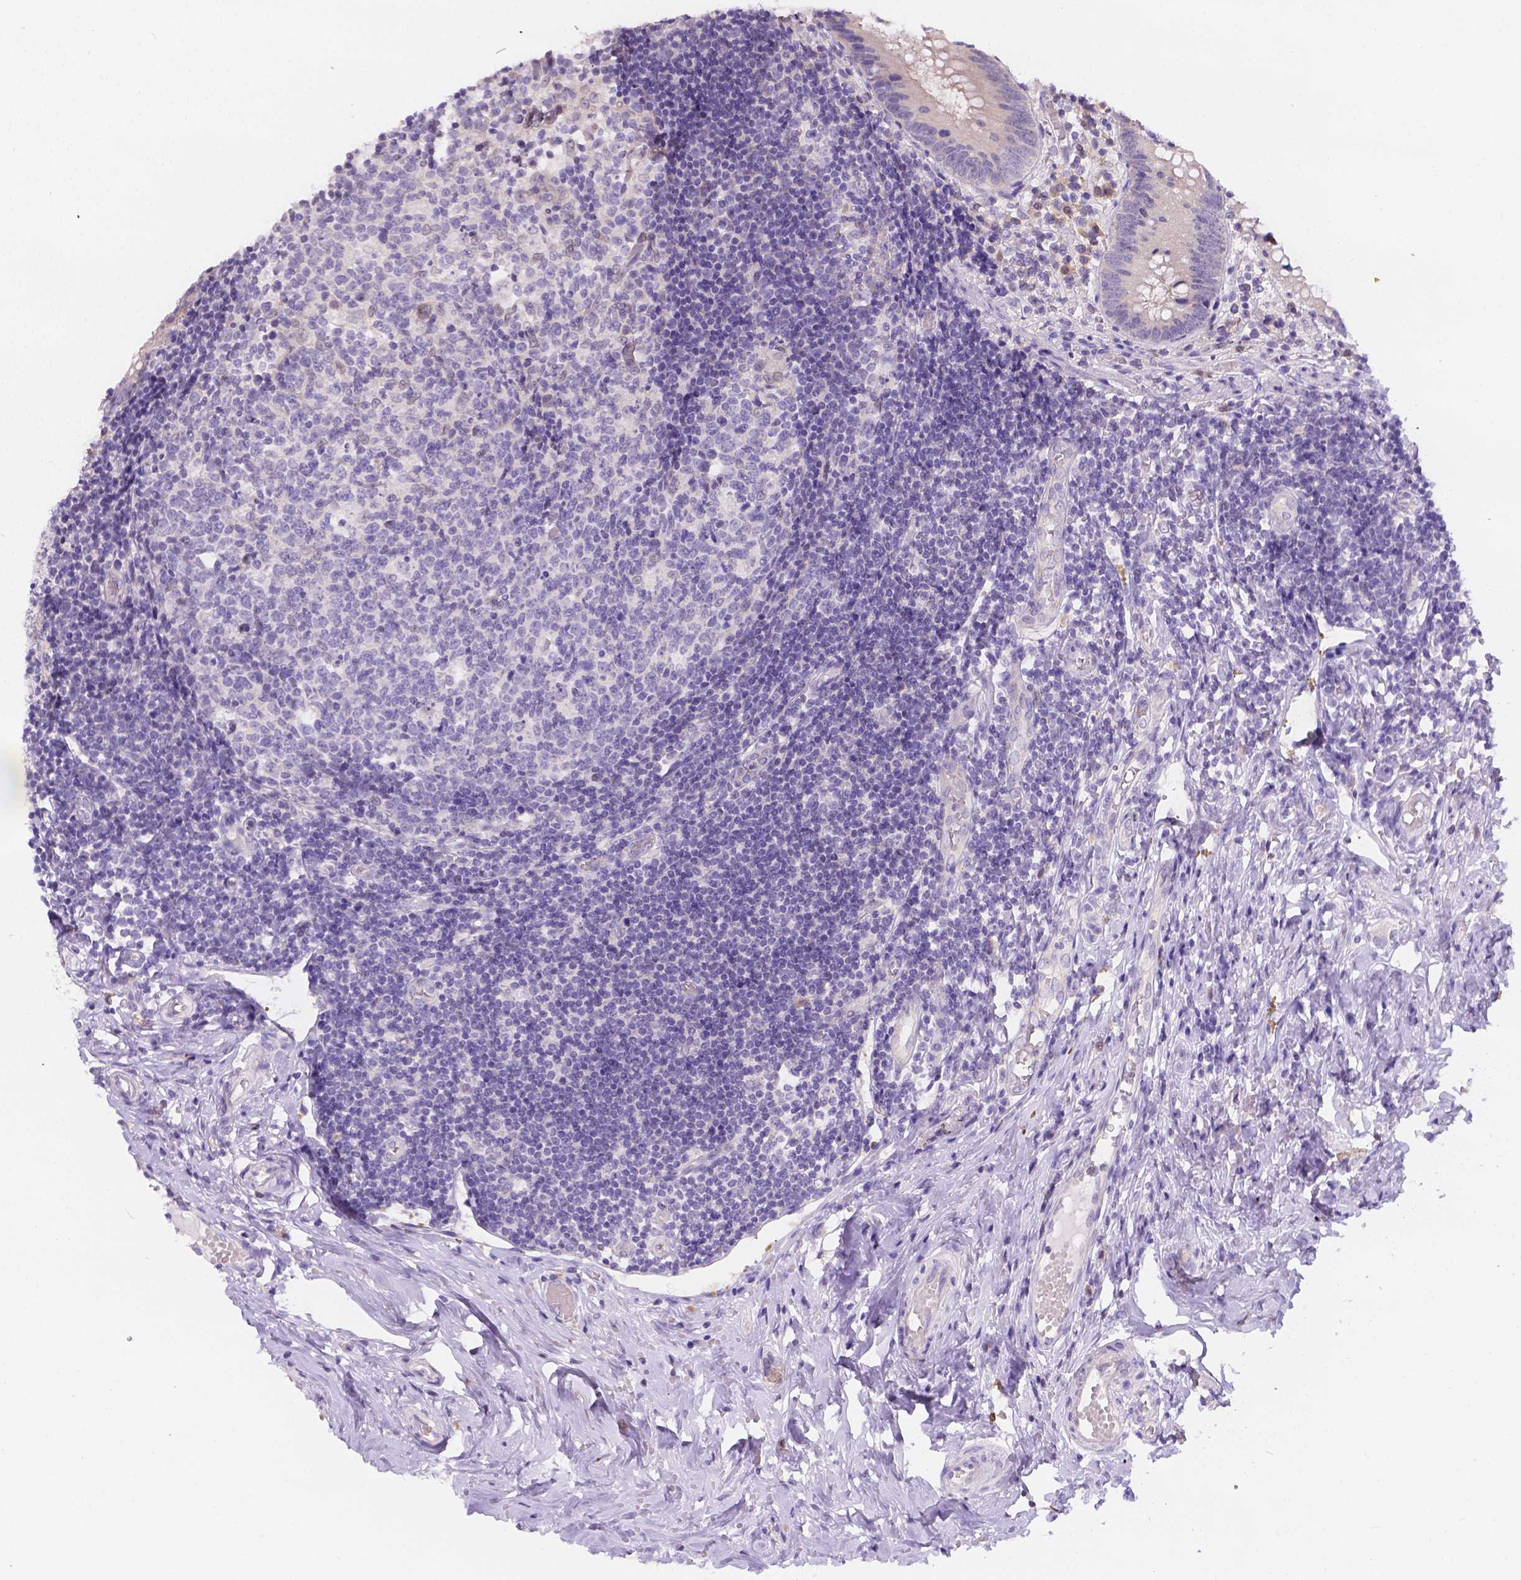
{"staining": {"intensity": "weak", "quantity": "<25%", "location": "cytoplasmic/membranous"}, "tissue": "appendix", "cell_type": "Glandular cells", "image_type": "normal", "snomed": [{"axis": "morphology", "description": "Normal tissue, NOS"}, {"axis": "topography", "description": "Appendix"}], "caption": "A high-resolution micrograph shows immunohistochemistry (IHC) staining of benign appendix, which shows no significant expression in glandular cells.", "gene": "CD96", "patient": {"sex": "female", "age": 32}}